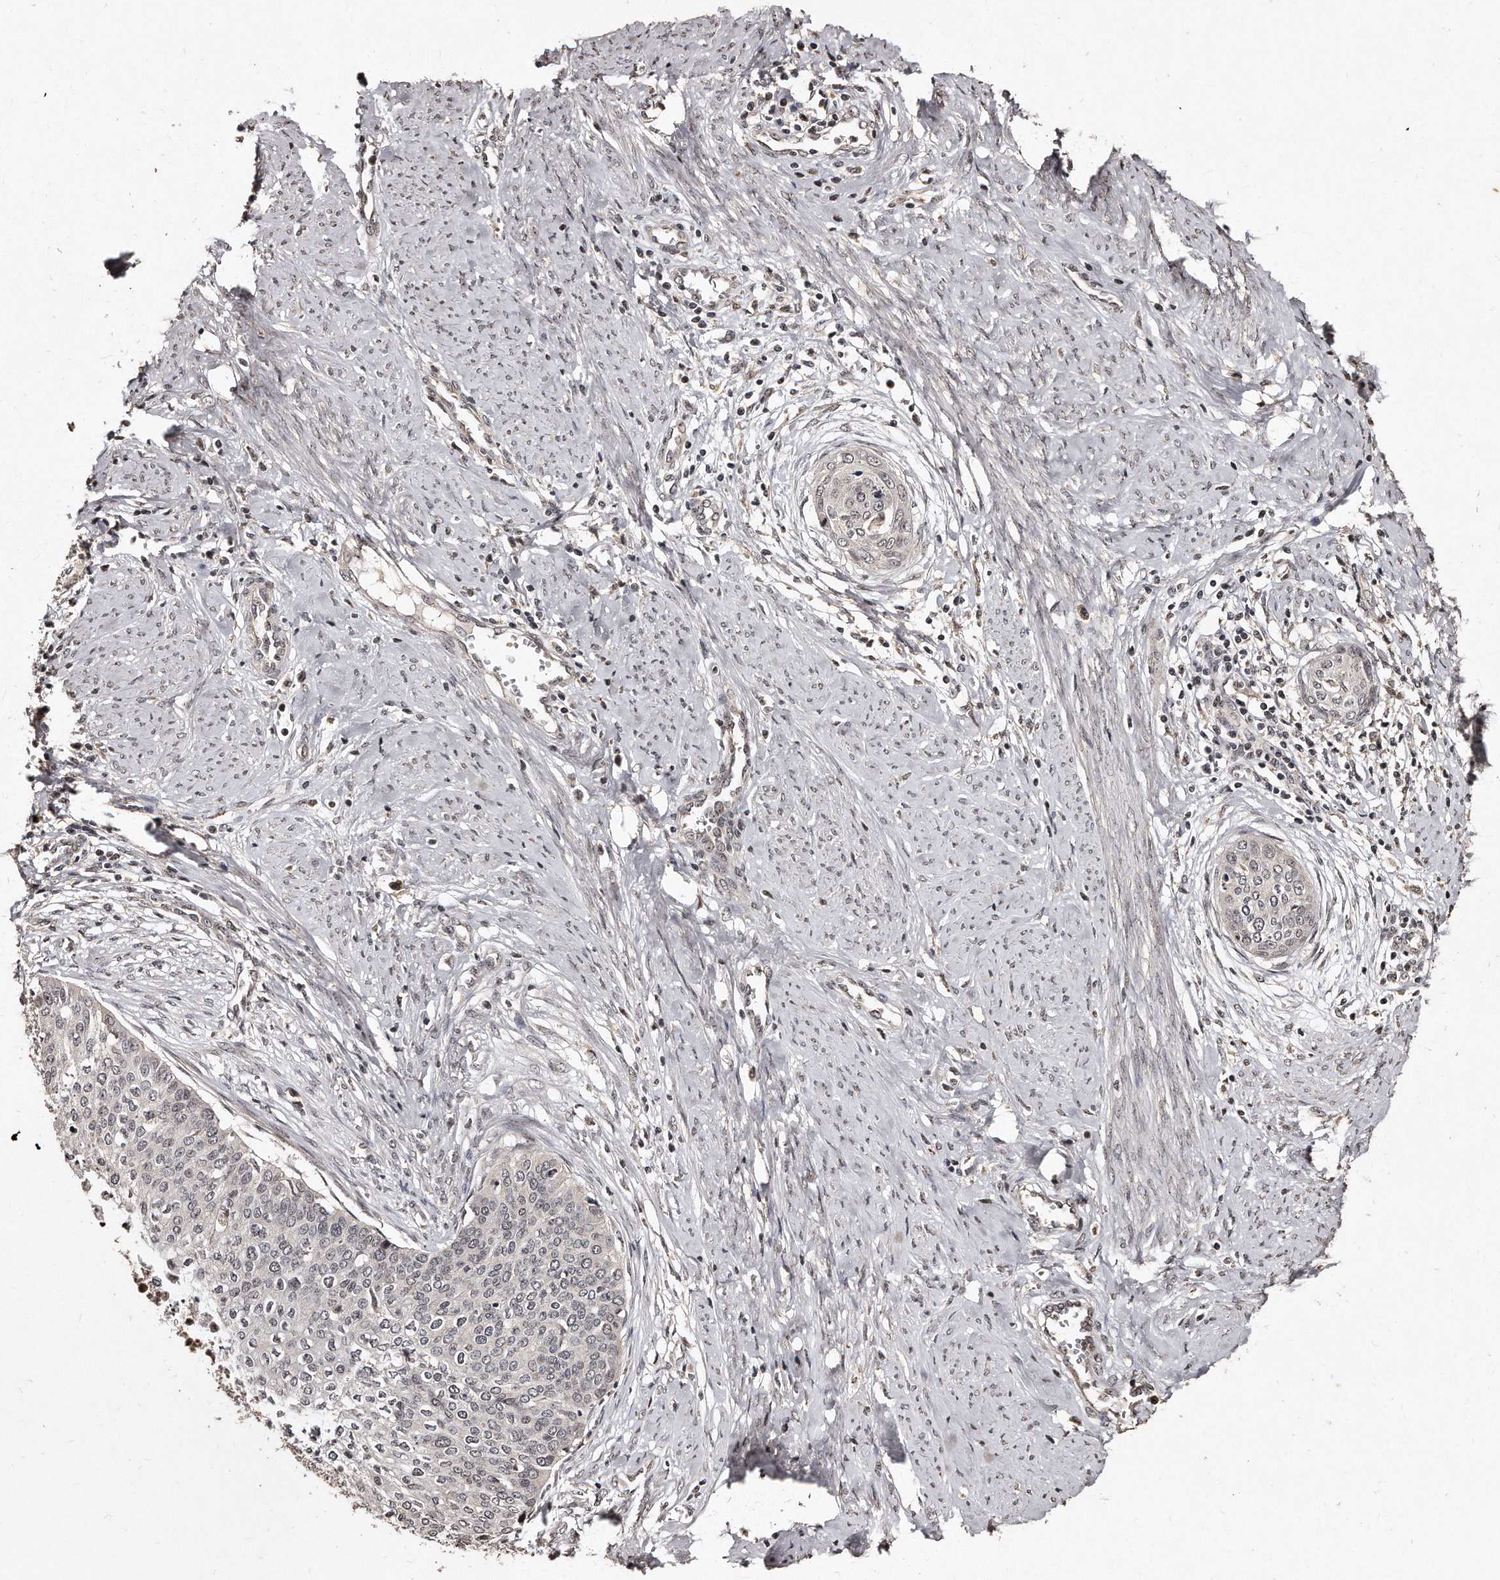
{"staining": {"intensity": "weak", "quantity": "25%-75%", "location": "nuclear"}, "tissue": "cervical cancer", "cell_type": "Tumor cells", "image_type": "cancer", "snomed": [{"axis": "morphology", "description": "Squamous cell carcinoma, NOS"}, {"axis": "topography", "description": "Cervix"}], "caption": "The immunohistochemical stain labels weak nuclear positivity in tumor cells of cervical cancer tissue.", "gene": "TSHR", "patient": {"sex": "female", "age": 37}}